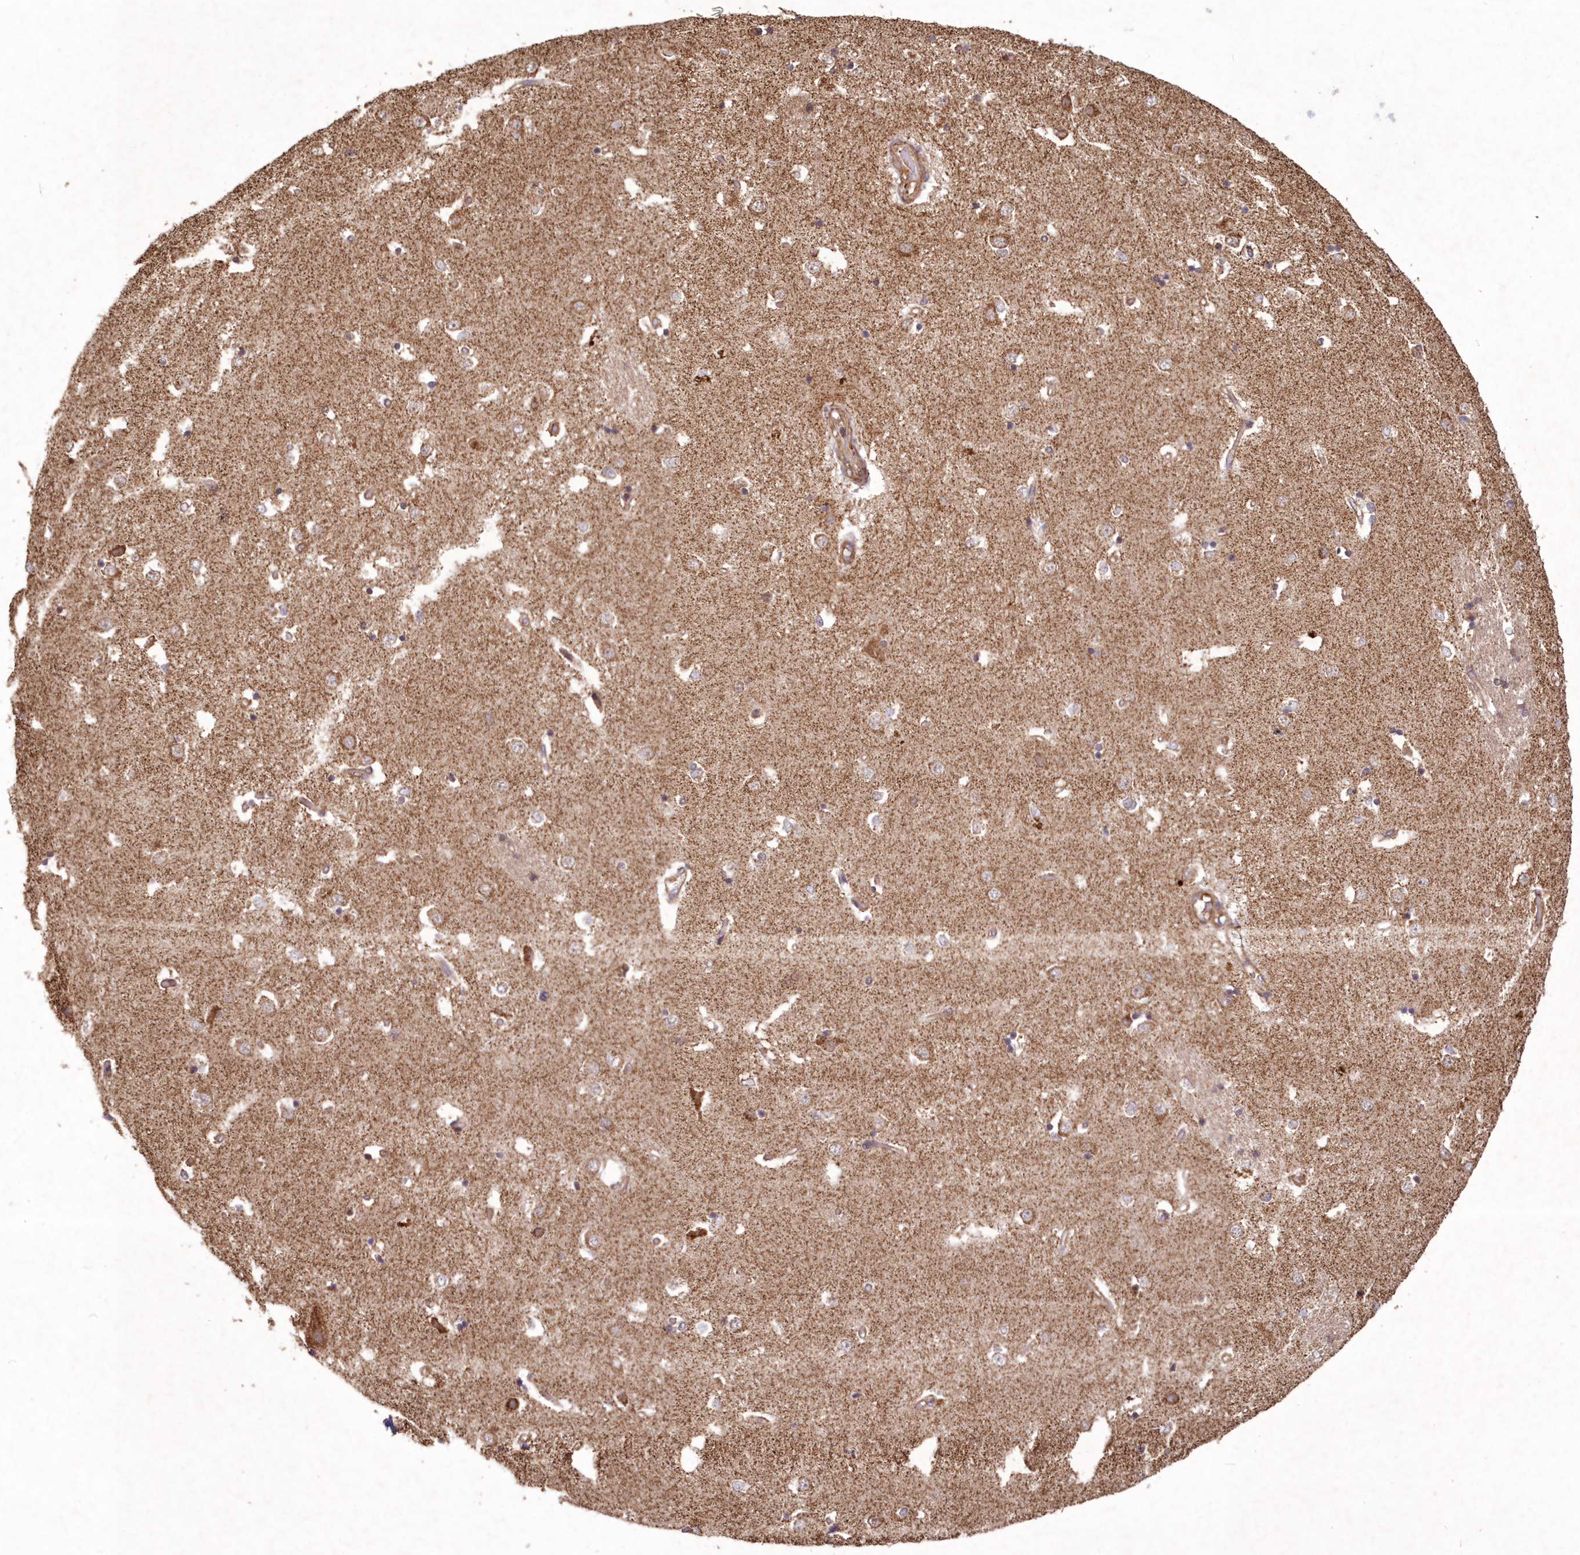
{"staining": {"intensity": "moderate", "quantity": ">75%", "location": "cytoplasmic/membranous,nuclear"}, "tissue": "caudate", "cell_type": "Glial cells", "image_type": "normal", "snomed": [{"axis": "morphology", "description": "Normal tissue, NOS"}, {"axis": "topography", "description": "Lateral ventricle wall"}], "caption": "A micrograph of caudate stained for a protein exhibits moderate cytoplasmic/membranous,nuclear brown staining in glial cells.", "gene": "TMEM139", "patient": {"sex": "male", "age": 45}}